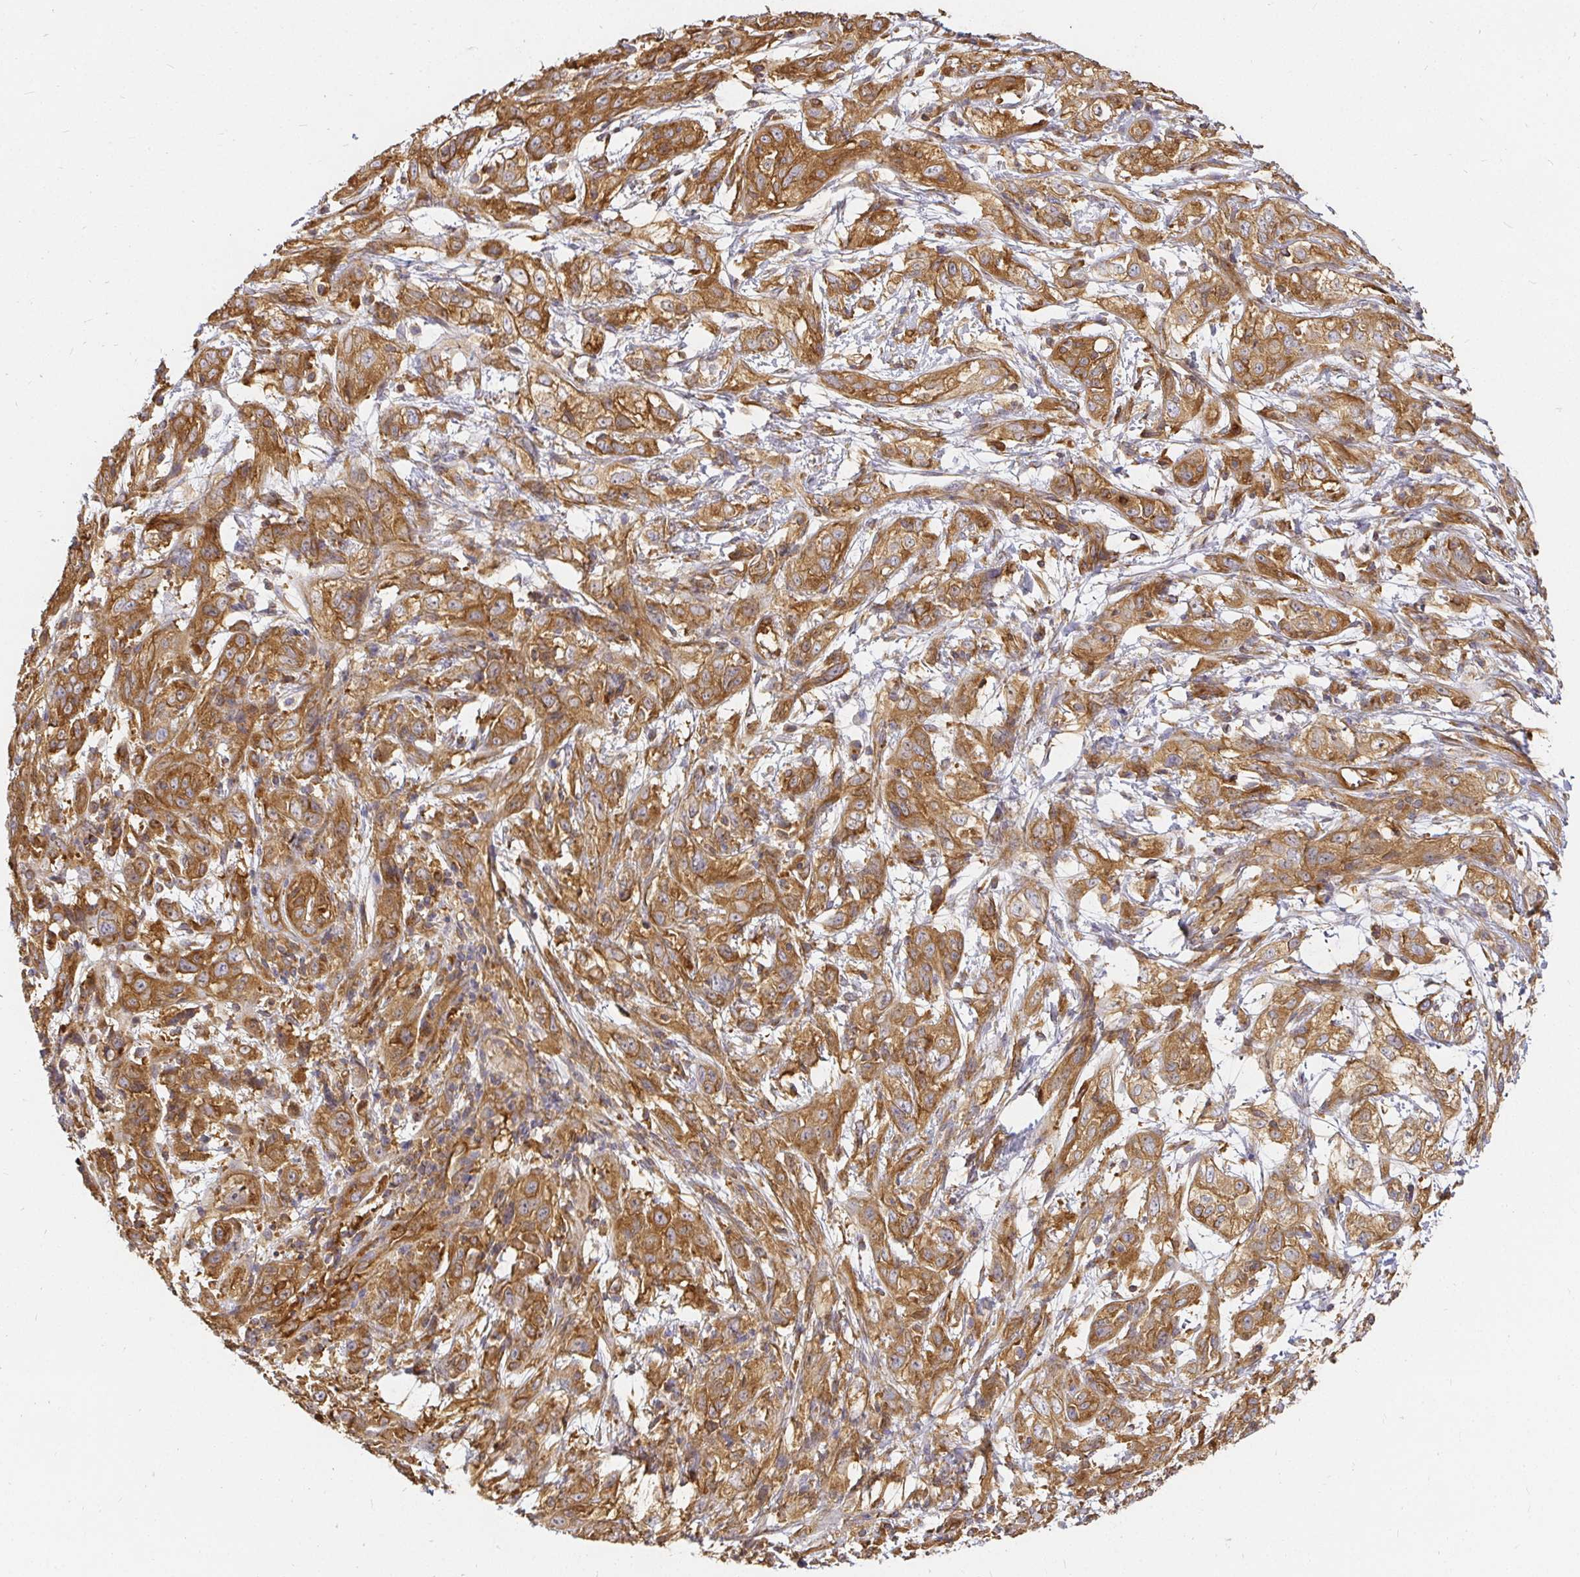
{"staining": {"intensity": "moderate", "quantity": ">75%", "location": "cytoplasmic/membranous"}, "tissue": "cervical cancer", "cell_type": "Tumor cells", "image_type": "cancer", "snomed": [{"axis": "morphology", "description": "Adenocarcinoma, NOS"}, {"axis": "topography", "description": "Cervix"}], "caption": "Immunohistochemical staining of cervical adenocarcinoma reveals medium levels of moderate cytoplasmic/membranous protein positivity in about >75% of tumor cells. (Brightfield microscopy of DAB IHC at high magnification).", "gene": "KIF5B", "patient": {"sex": "female", "age": 40}}